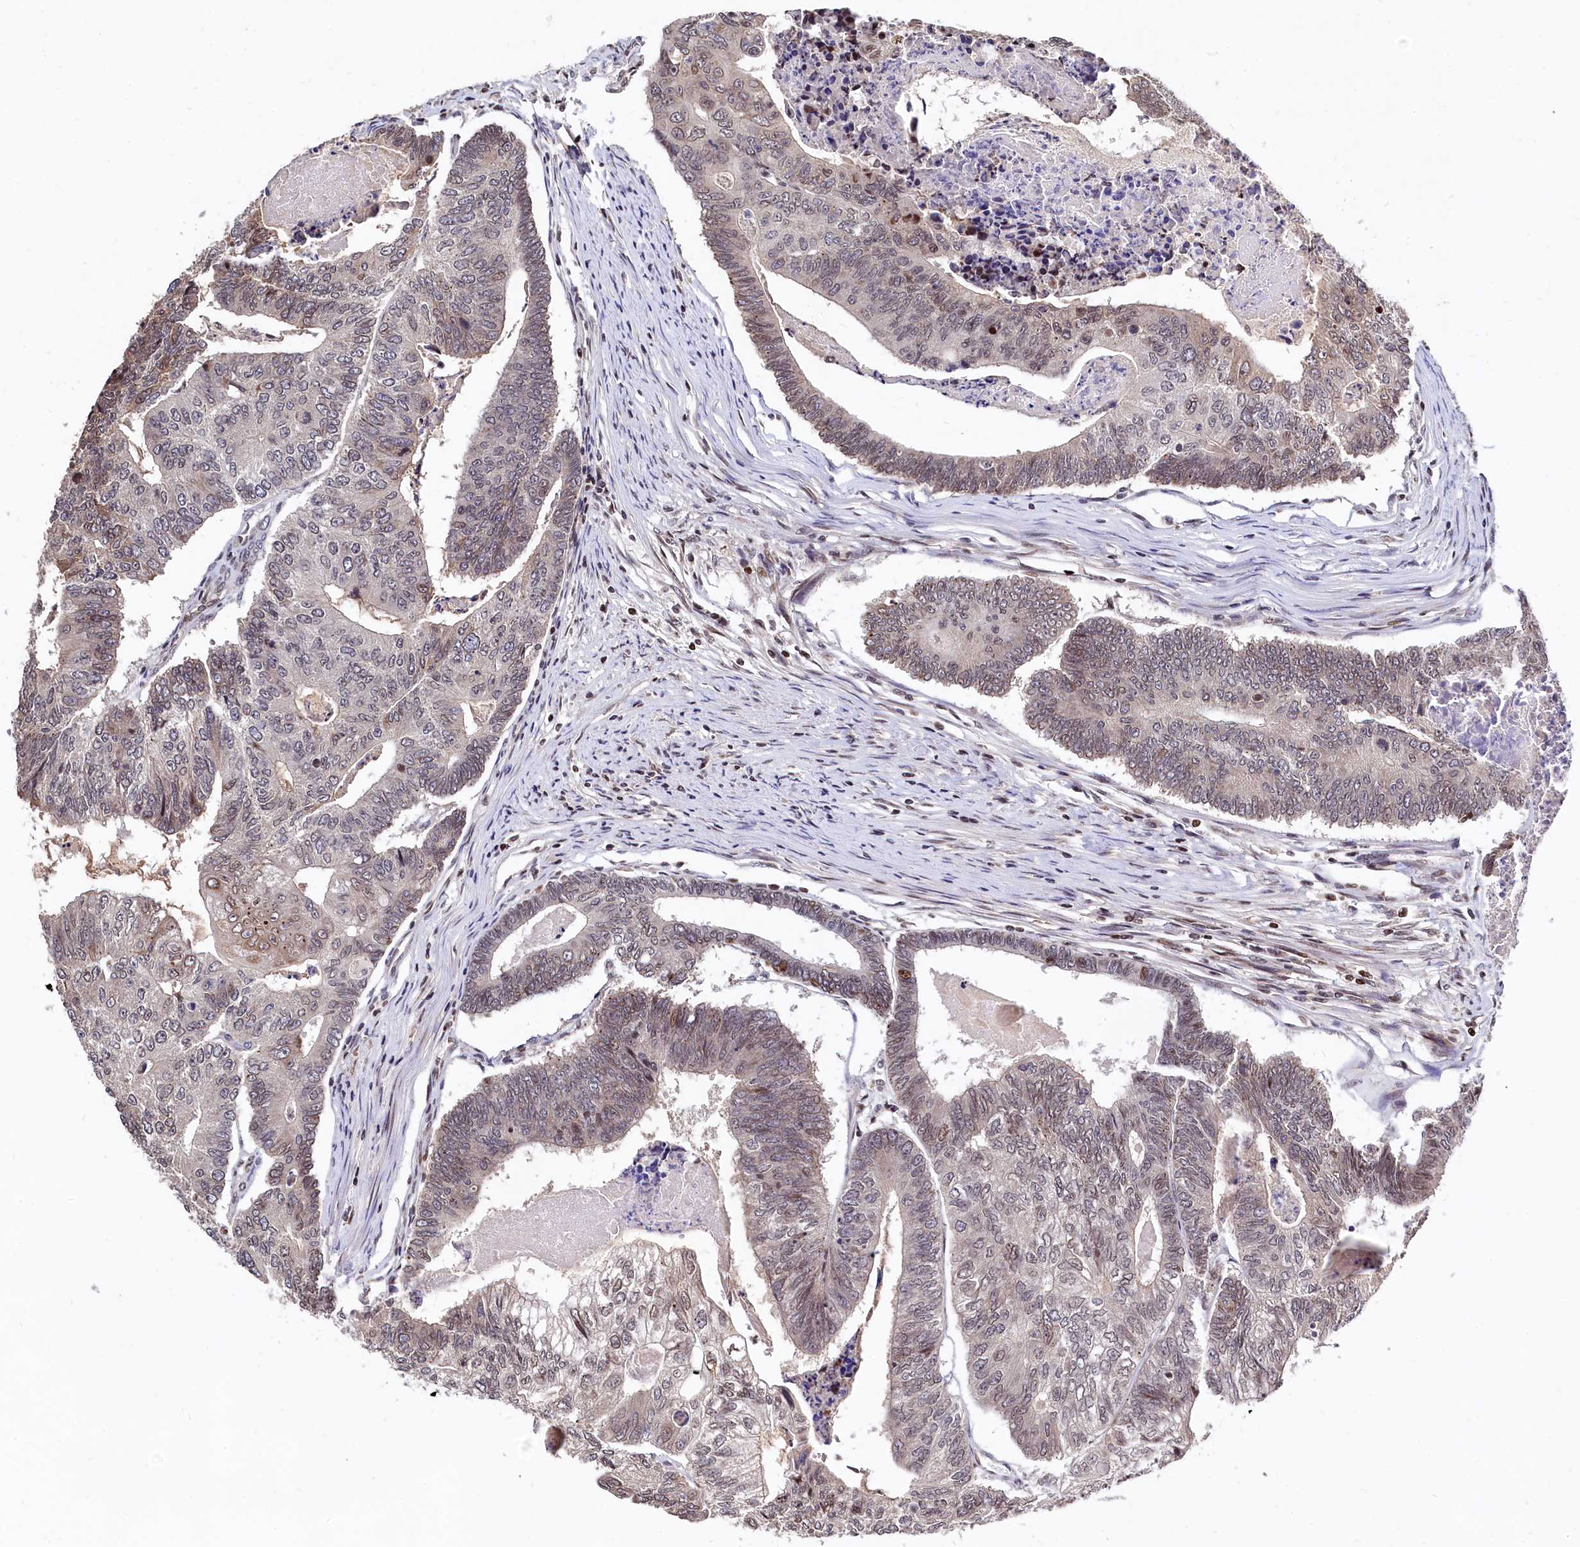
{"staining": {"intensity": "weak", "quantity": "<25%", "location": "nuclear"}, "tissue": "colorectal cancer", "cell_type": "Tumor cells", "image_type": "cancer", "snomed": [{"axis": "morphology", "description": "Adenocarcinoma, NOS"}, {"axis": "topography", "description": "Colon"}], "caption": "Tumor cells show no significant protein expression in colorectal adenocarcinoma.", "gene": "FAM217B", "patient": {"sex": "female", "age": 67}}